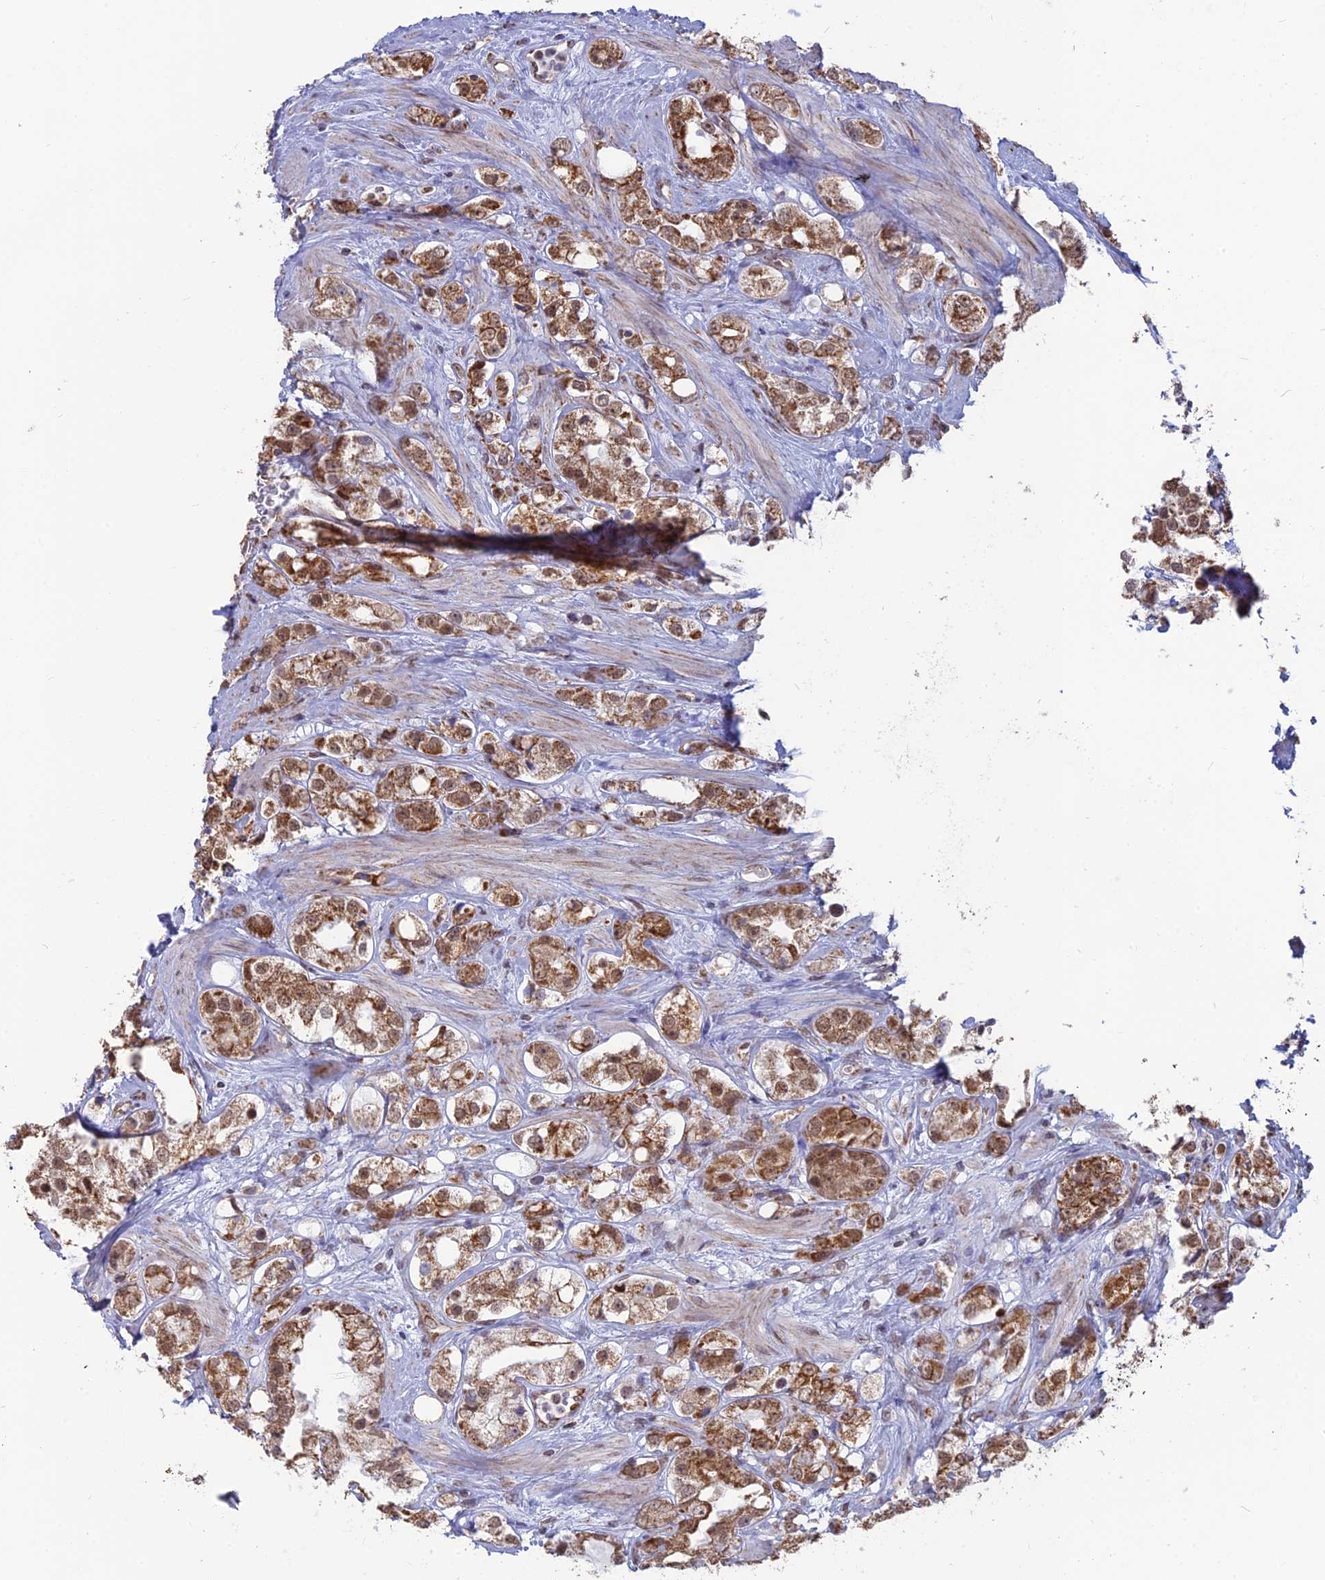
{"staining": {"intensity": "moderate", "quantity": ">75%", "location": "cytoplasmic/membranous,nuclear"}, "tissue": "prostate cancer", "cell_type": "Tumor cells", "image_type": "cancer", "snomed": [{"axis": "morphology", "description": "Adenocarcinoma, NOS"}, {"axis": "topography", "description": "Prostate"}], "caption": "An image of human prostate cancer (adenocarcinoma) stained for a protein demonstrates moderate cytoplasmic/membranous and nuclear brown staining in tumor cells.", "gene": "ARHGAP40", "patient": {"sex": "male", "age": 79}}